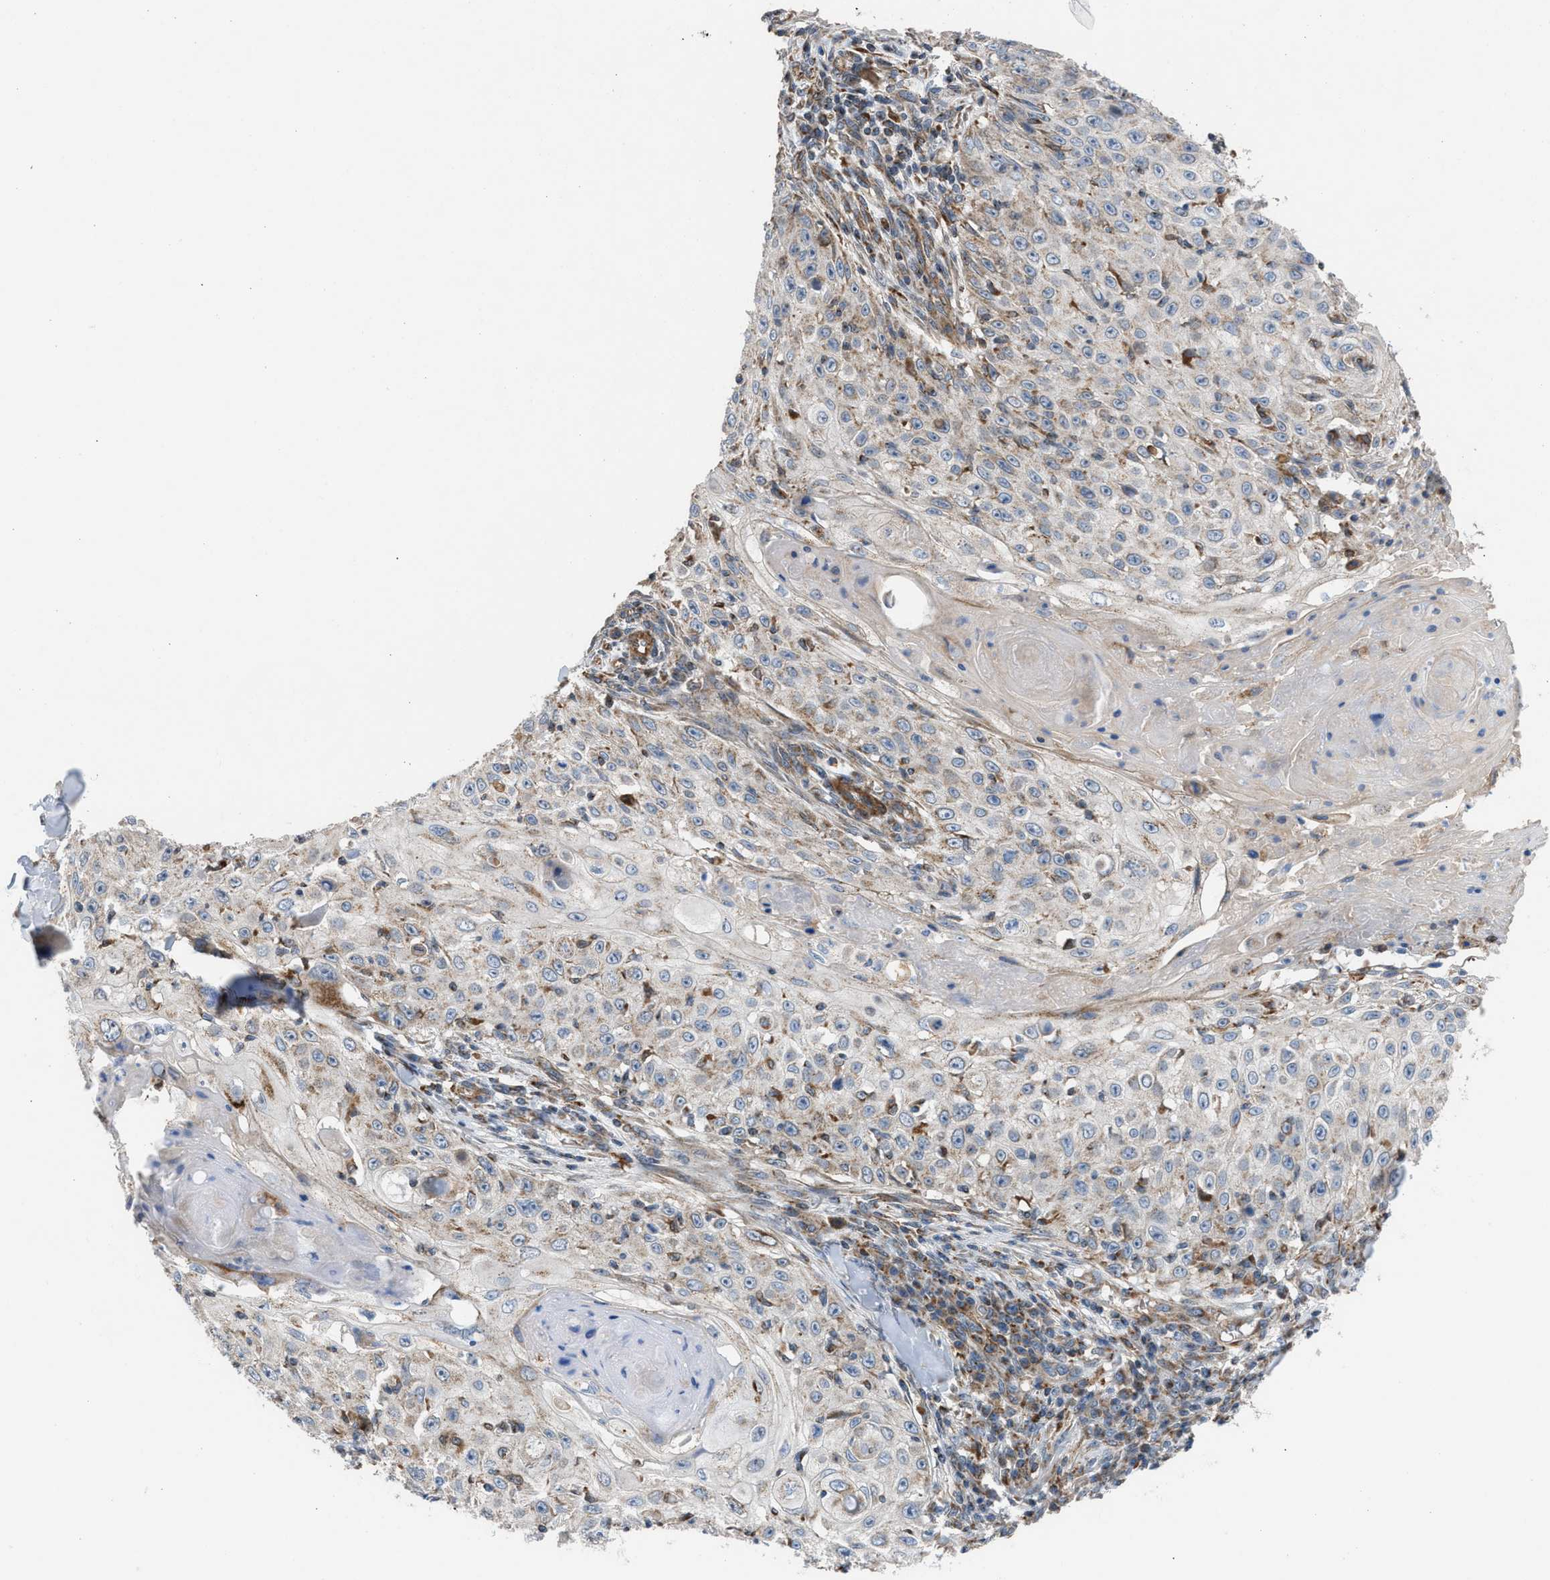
{"staining": {"intensity": "weak", "quantity": "<25%", "location": "cytoplasmic/membranous"}, "tissue": "skin cancer", "cell_type": "Tumor cells", "image_type": "cancer", "snomed": [{"axis": "morphology", "description": "Squamous cell carcinoma, NOS"}, {"axis": "topography", "description": "Skin"}], "caption": "Protein analysis of skin squamous cell carcinoma demonstrates no significant staining in tumor cells. (DAB (3,3'-diaminobenzidine) IHC with hematoxylin counter stain).", "gene": "SLC10A3", "patient": {"sex": "male", "age": 86}}